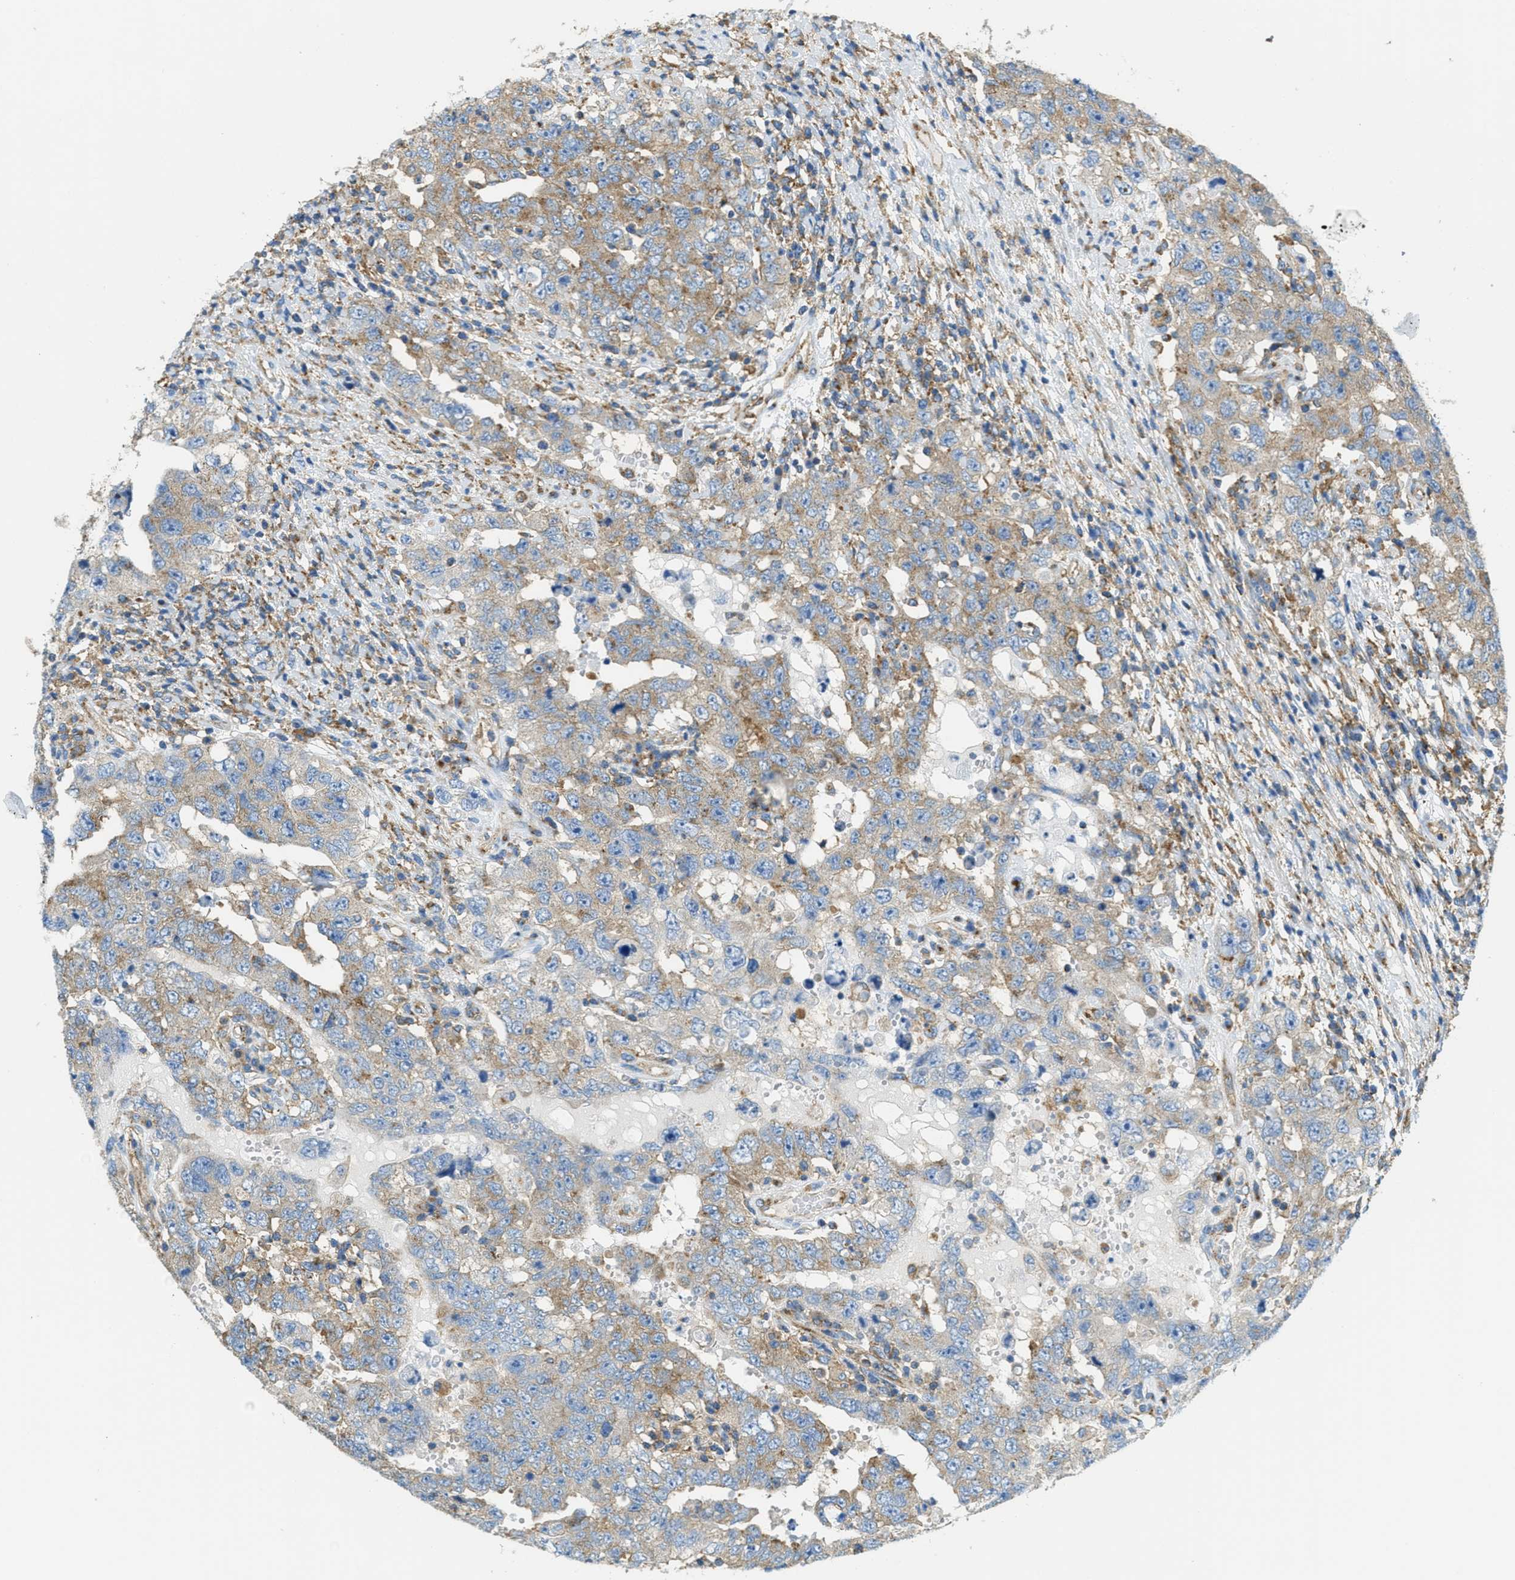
{"staining": {"intensity": "moderate", "quantity": ">75%", "location": "cytoplasmic/membranous"}, "tissue": "testis cancer", "cell_type": "Tumor cells", "image_type": "cancer", "snomed": [{"axis": "morphology", "description": "Carcinoma, Embryonal, NOS"}, {"axis": "topography", "description": "Testis"}], "caption": "Testis cancer (embryonal carcinoma) was stained to show a protein in brown. There is medium levels of moderate cytoplasmic/membranous expression in about >75% of tumor cells.", "gene": "AP2B1", "patient": {"sex": "male", "age": 26}}